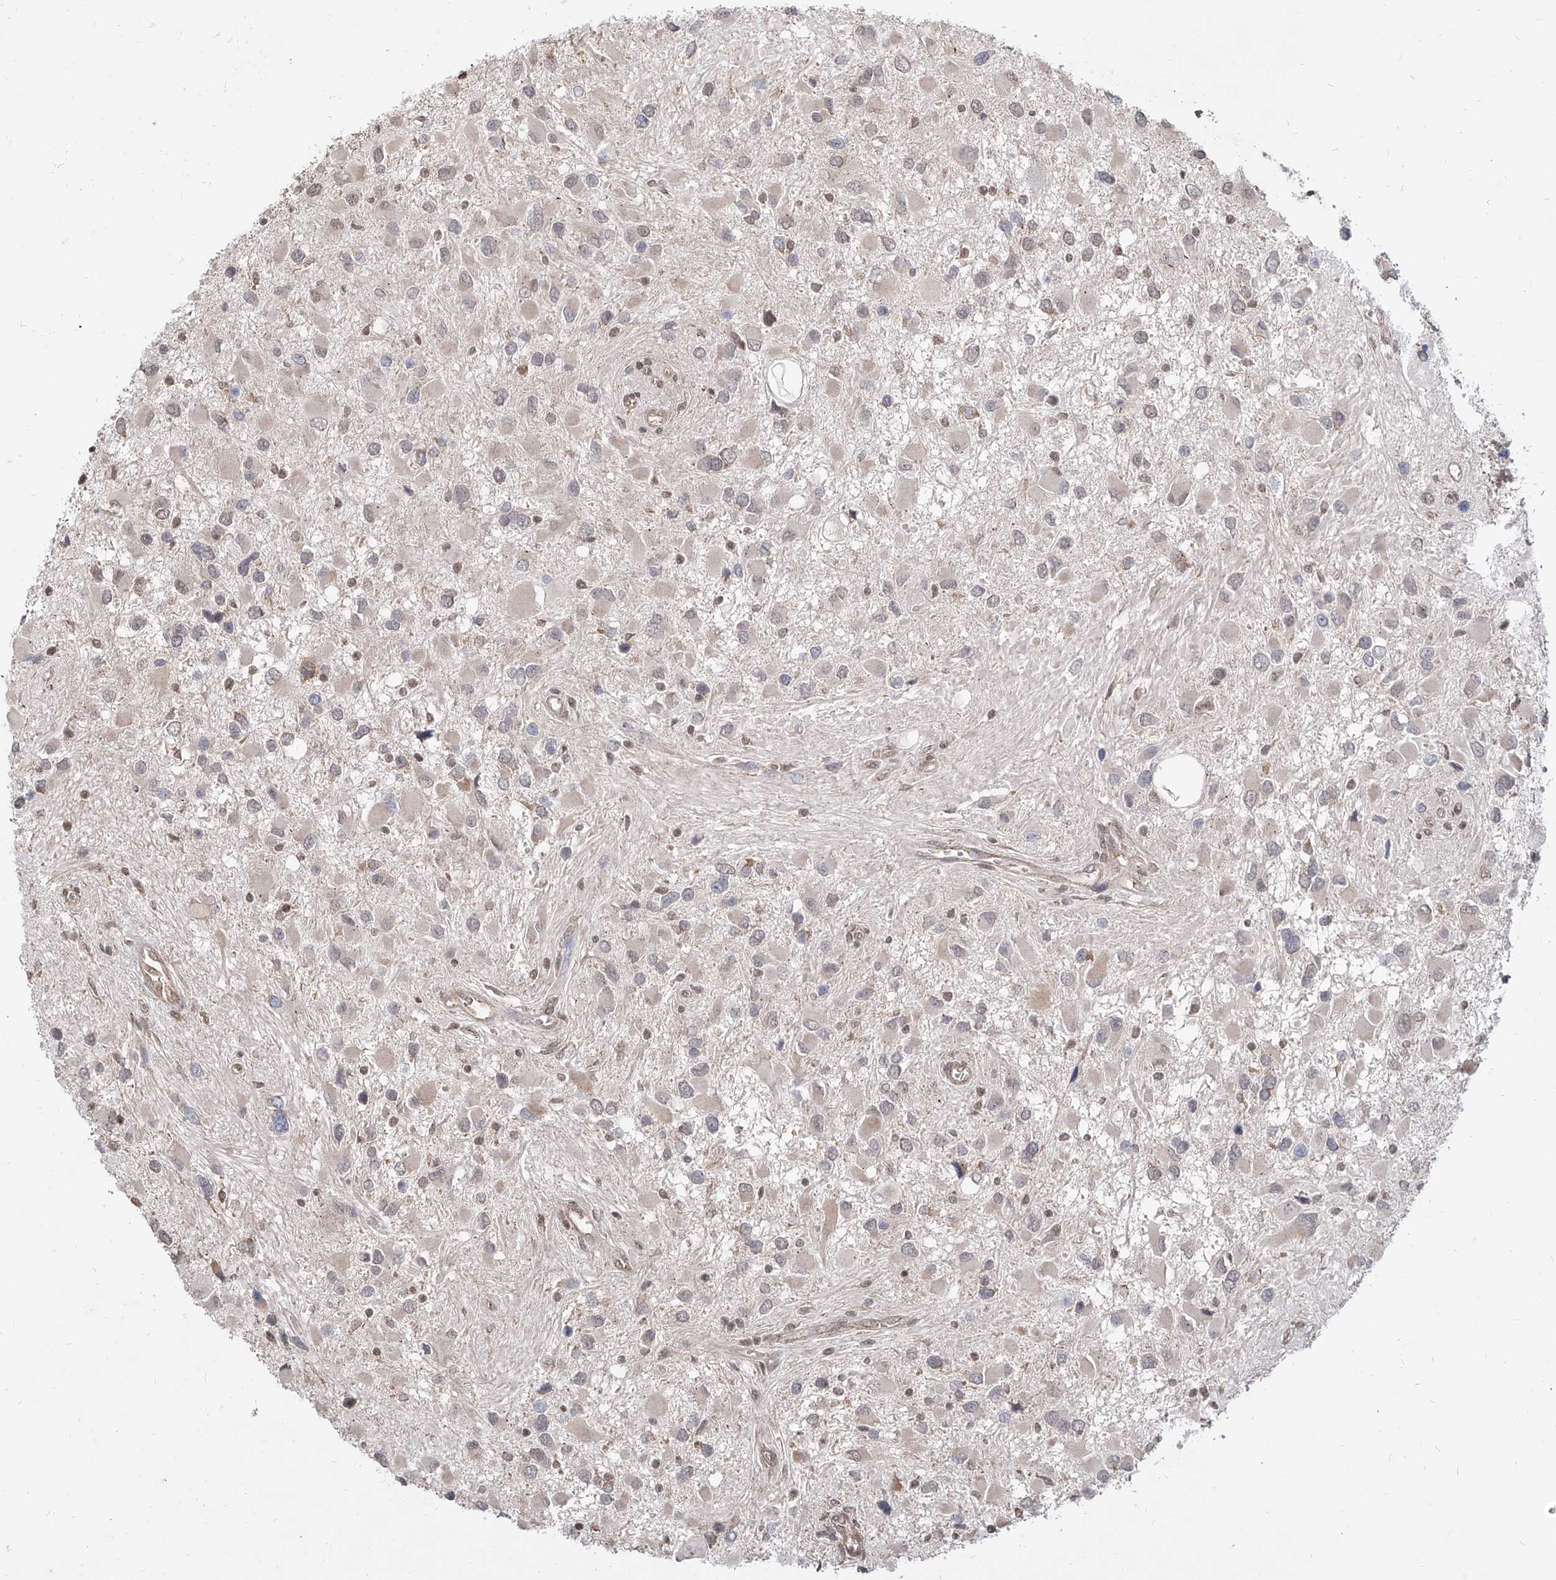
{"staining": {"intensity": "negative", "quantity": "none", "location": "none"}, "tissue": "glioma", "cell_type": "Tumor cells", "image_type": "cancer", "snomed": [{"axis": "morphology", "description": "Glioma, malignant, High grade"}, {"axis": "topography", "description": "Brain"}], "caption": "There is no significant expression in tumor cells of malignant glioma (high-grade).", "gene": "C8orf82", "patient": {"sex": "male", "age": 53}}